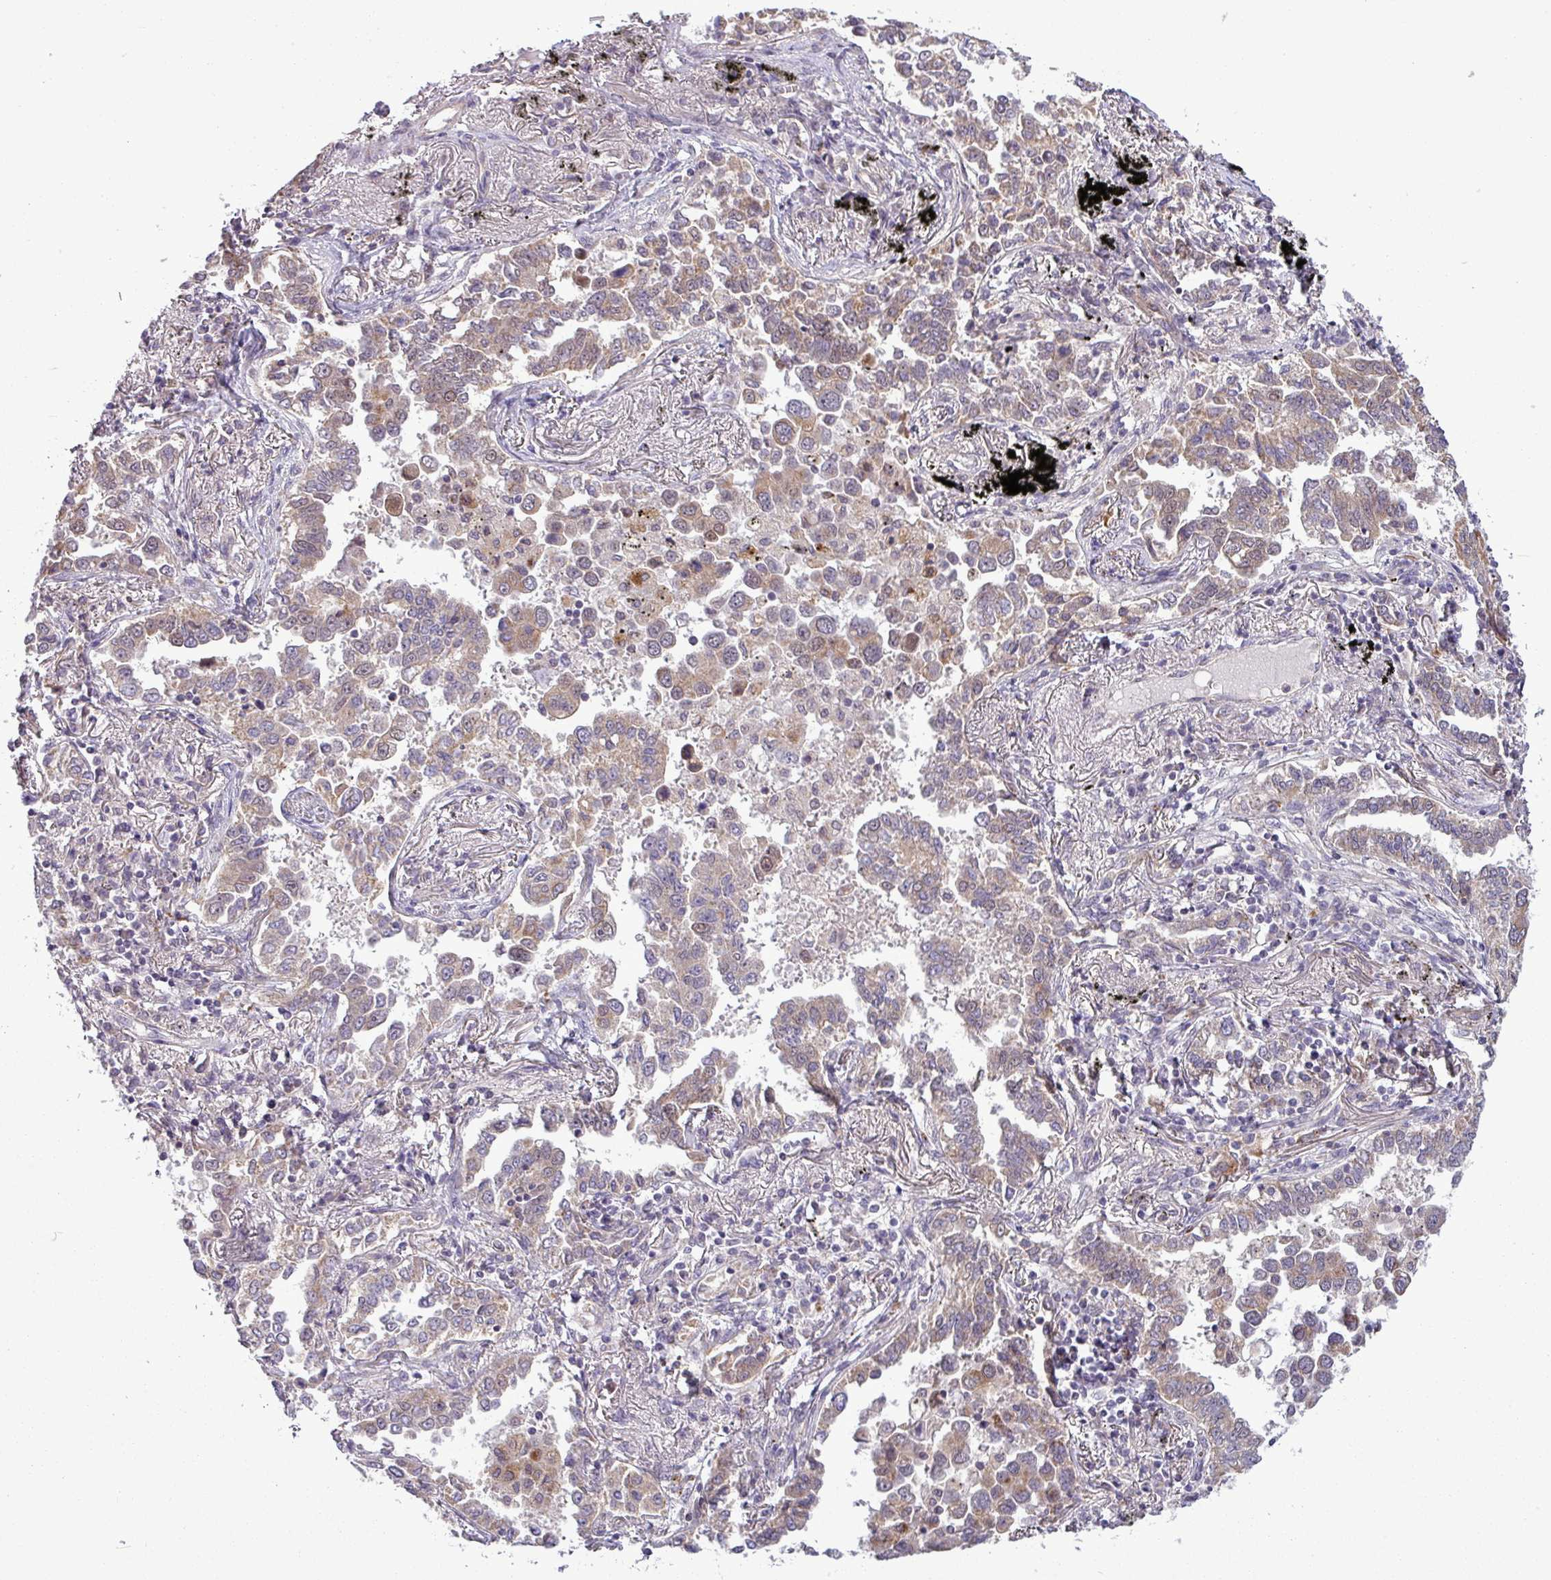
{"staining": {"intensity": "moderate", "quantity": ">75%", "location": "cytoplasmic/membranous"}, "tissue": "lung cancer", "cell_type": "Tumor cells", "image_type": "cancer", "snomed": [{"axis": "morphology", "description": "Adenocarcinoma, NOS"}, {"axis": "topography", "description": "Lung"}], "caption": "The immunohistochemical stain labels moderate cytoplasmic/membranous staining in tumor cells of lung cancer tissue.", "gene": "ZNF217", "patient": {"sex": "male", "age": 67}}